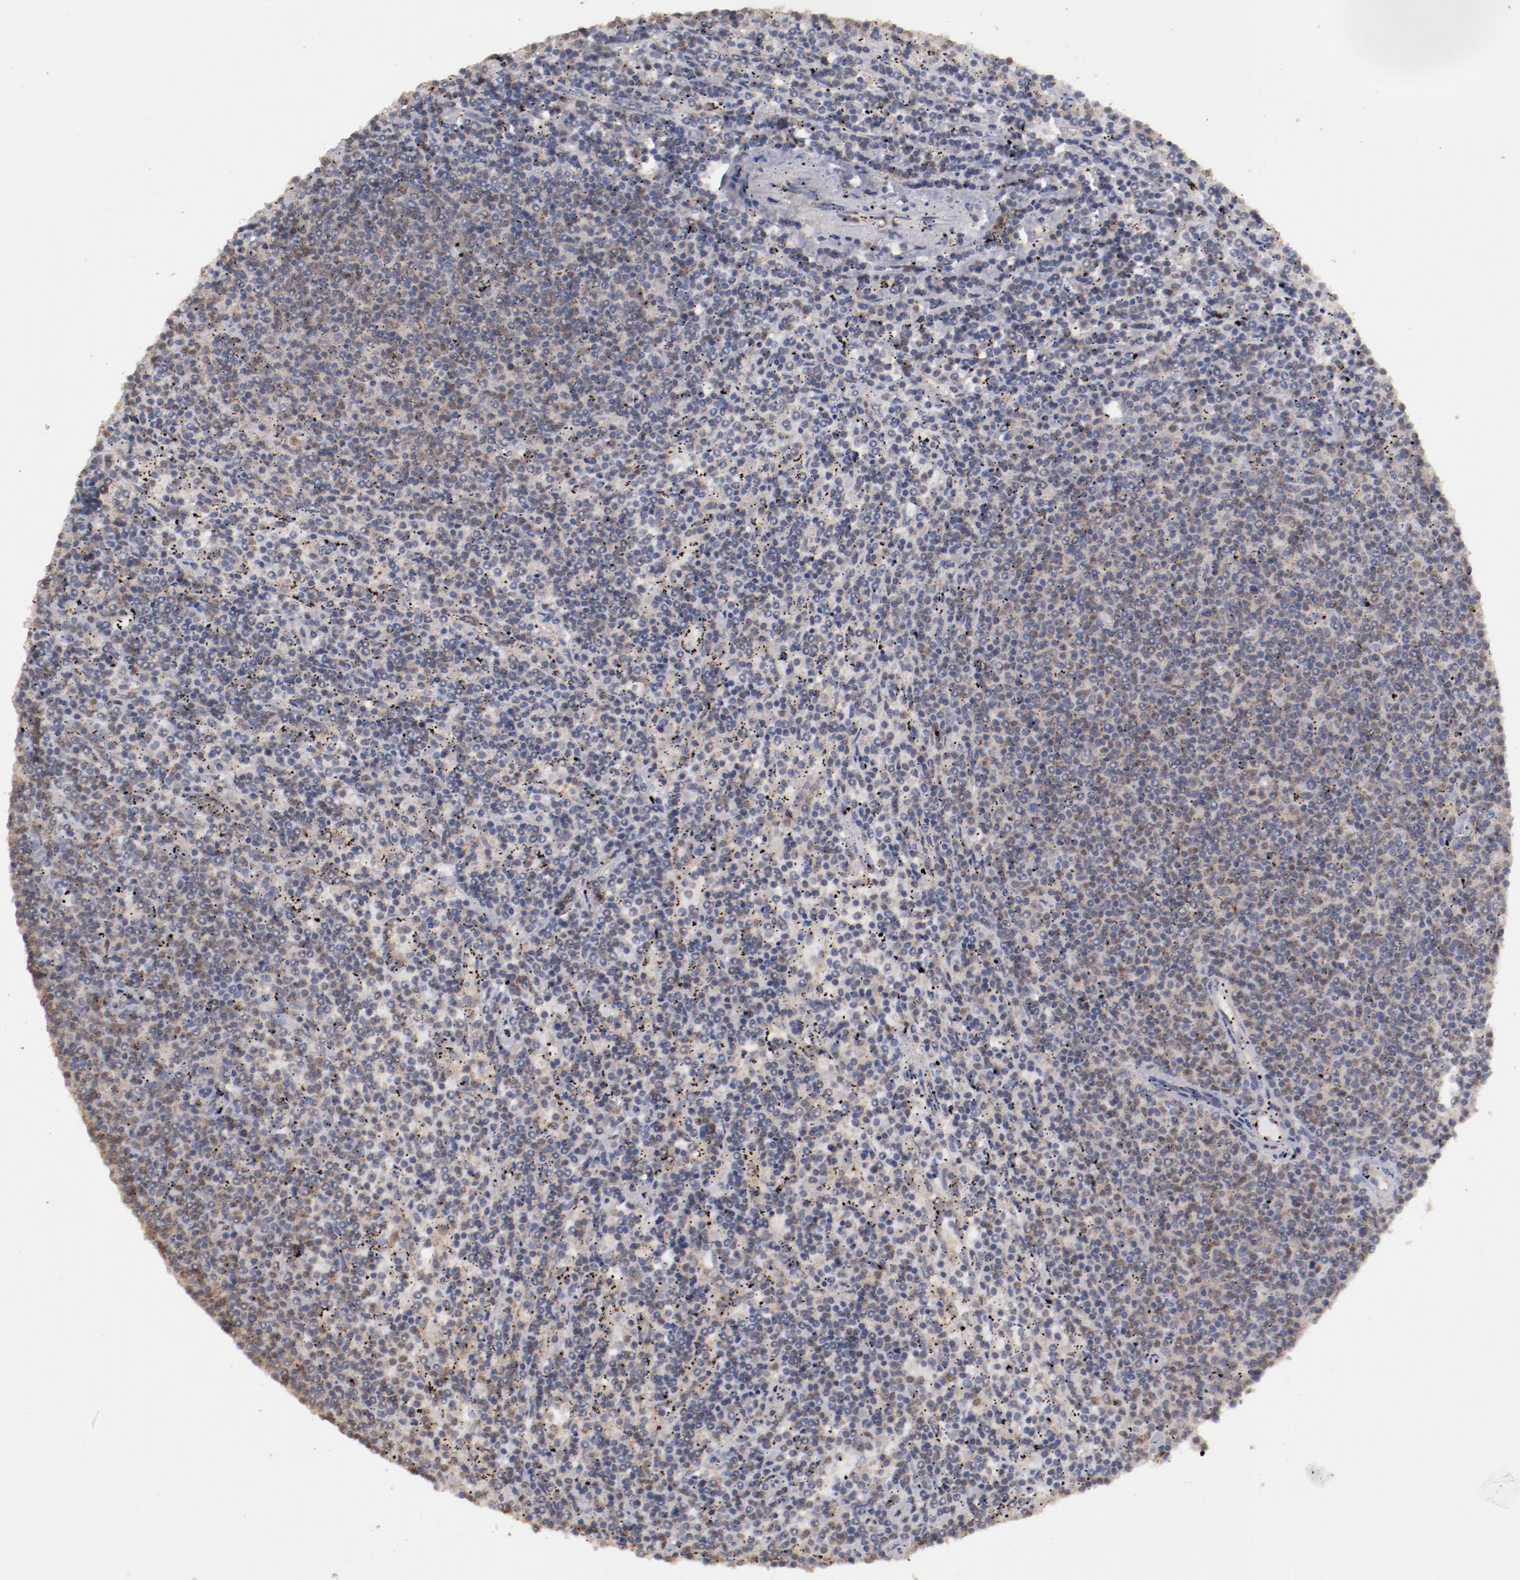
{"staining": {"intensity": "weak", "quantity": "<25%", "location": "cytoplasmic/membranous"}, "tissue": "lymphoma", "cell_type": "Tumor cells", "image_type": "cancer", "snomed": [{"axis": "morphology", "description": "Malignant lymphoma, non-Hodgkin's type, Low grade"}, {"axis": "topography", "description": "Spleen"}], "caption": "A high-resolution photomicrograph shows immunohistochemistry staining of low-grade malignant lymphoma, non-Hodgkin's type, which shows no significant staining in tumor cells.", "gene": "FAT1", "patient": {"sex": "female", "age": 50}}